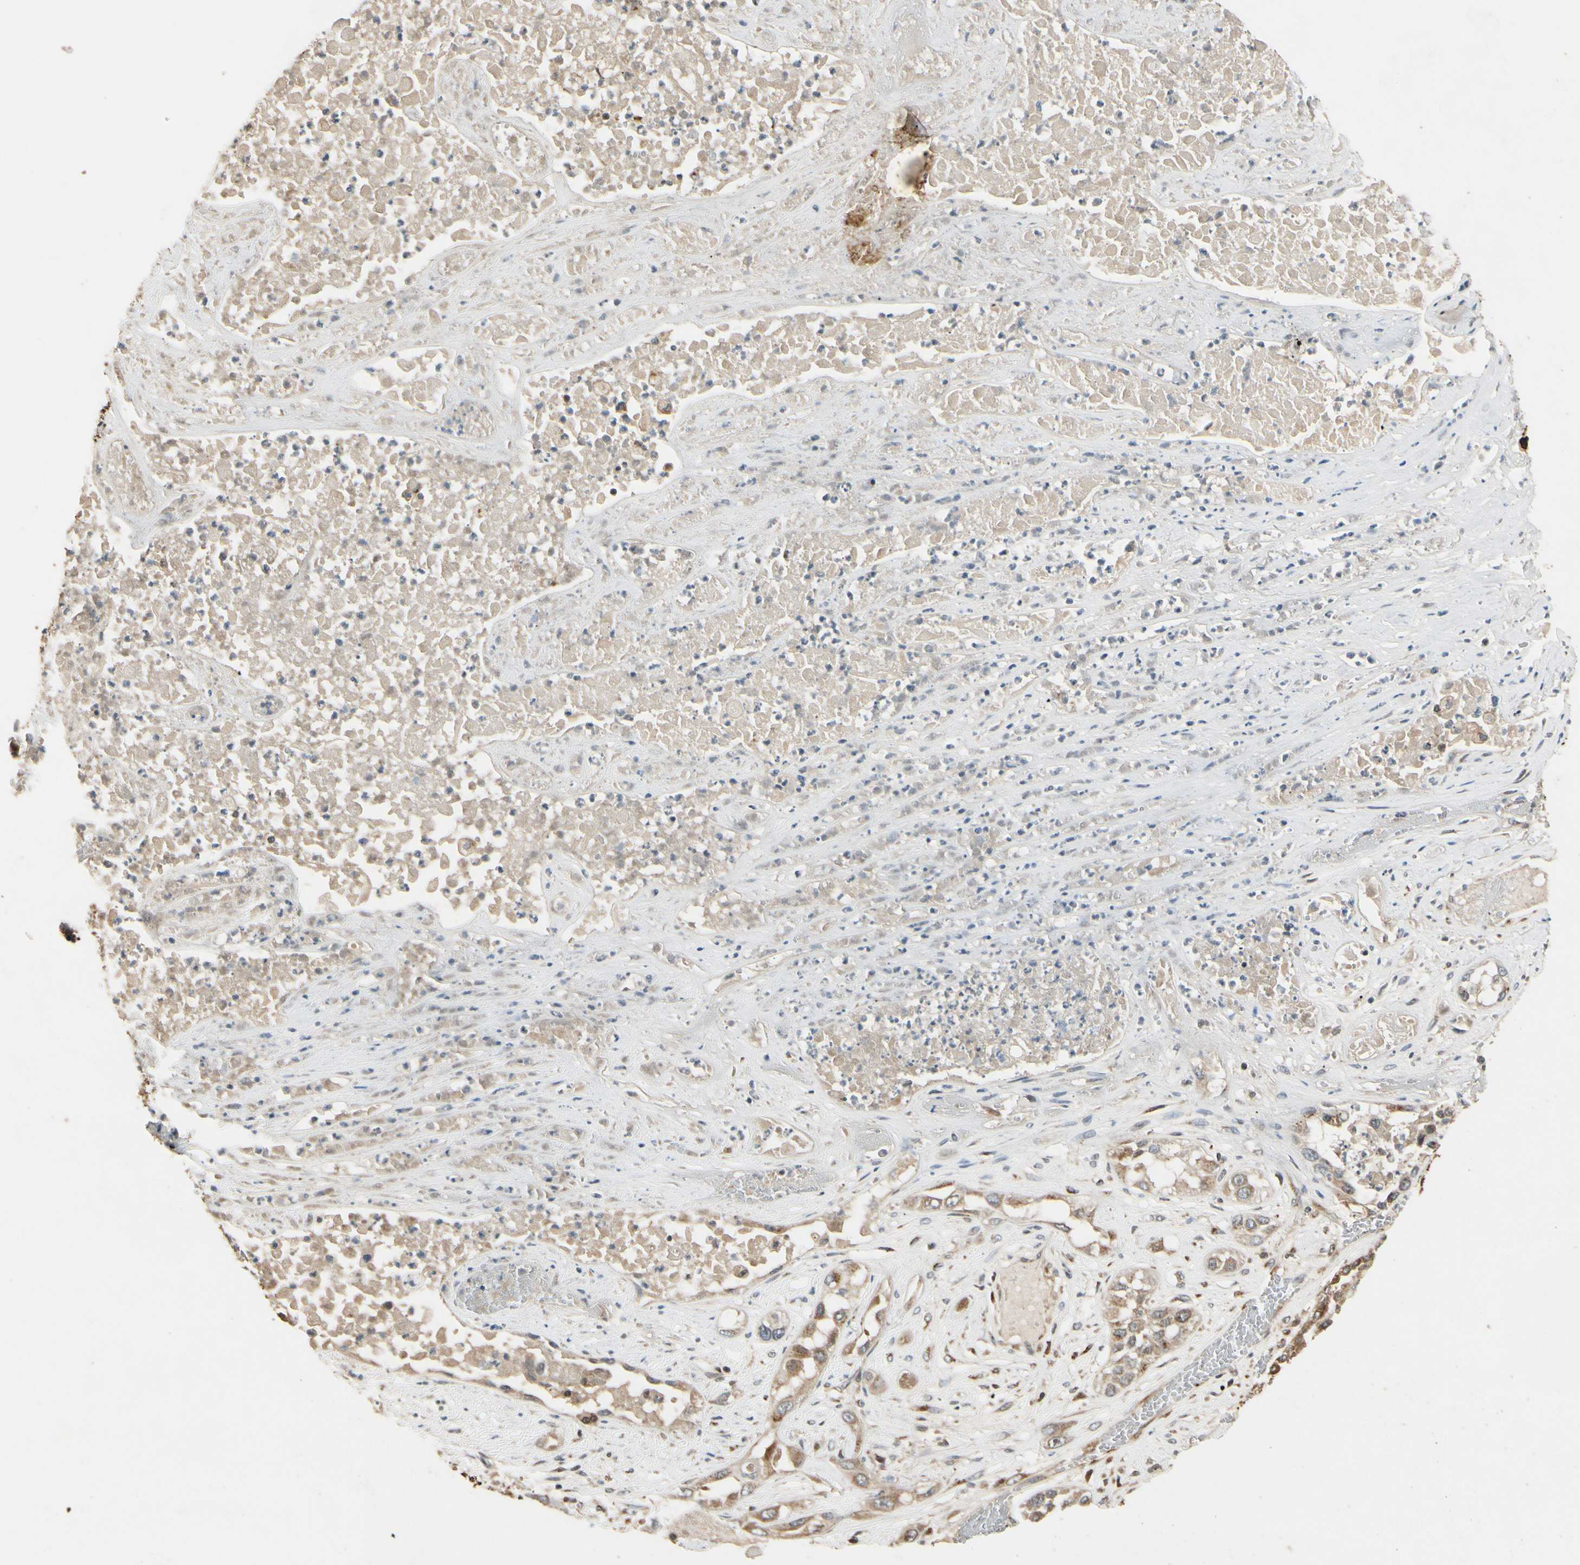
{"staining": {"intensity": "weak", "quantity": "25%-75%", "location": "cytoplasmic/membranous"}, "tissue": "lung cancer", "cell_type": "Tumor cells", "image_type": "cancer", "snomed": [{"axis": "morphology", "description": "Squamous cell carcinoma, NOS"}, {"axis": "topography", "description": "Lung"}], "caption": "A low amount of weak cytoplasmic/membranous positivity is seen in about 25%-75% of tumor cells in squamous cell carcinoma (lung) tissue.", "gene": "NEO1", "patient": {"sex": "male", "age": 71}}